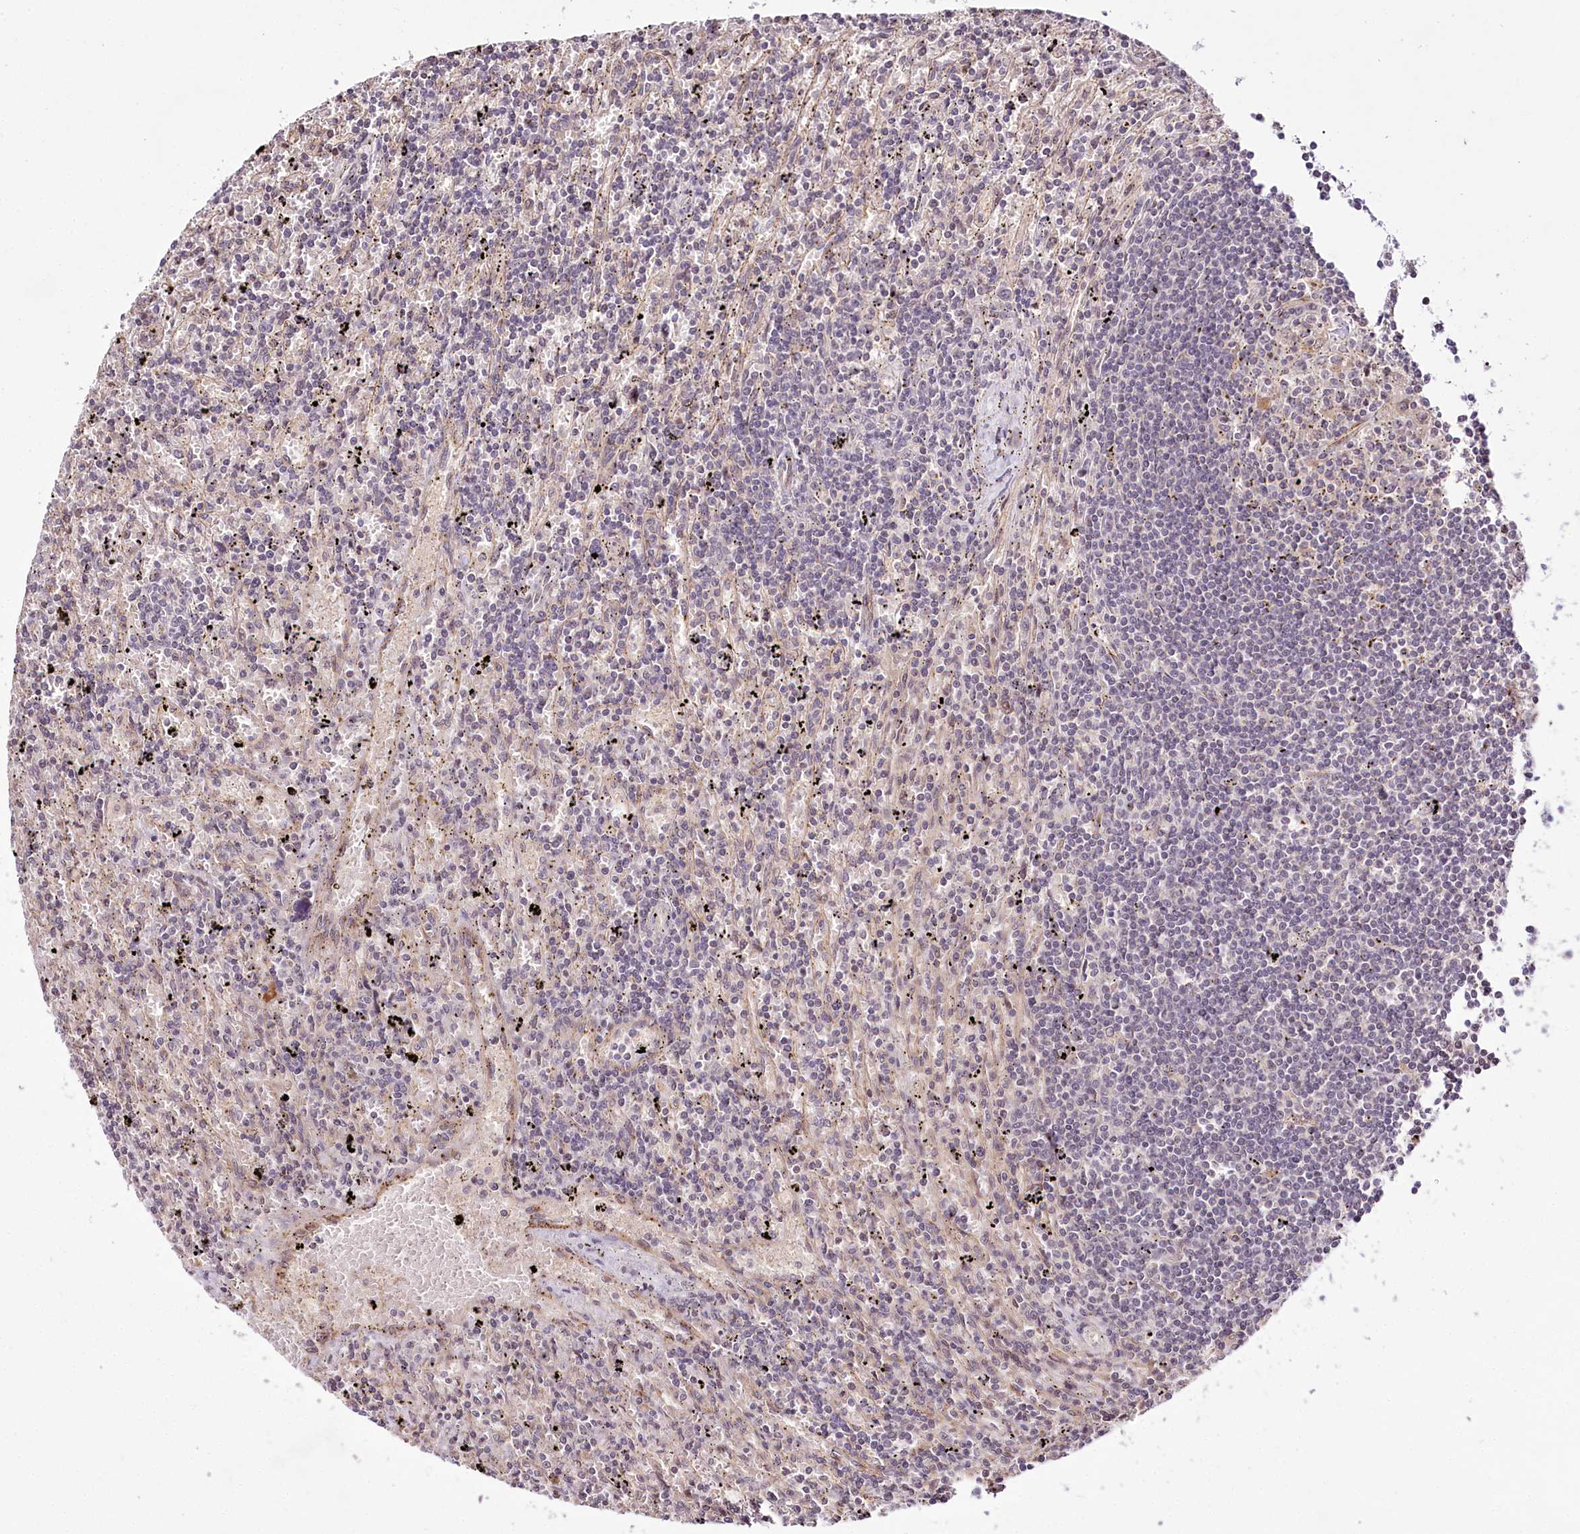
{"staining": {"intensity": "negative", "quantity": "none", "location": "none"}, "tissue": "lymphoma", "cell_type": "Tumor cells", "image_type": "cancer", "snomed": [{"axis": "morphology", "description": "Malignant lymphoma, non-Hodgkin's type, Low grade"}, {"axis": "topography", "description": "Spleen"}], "caption": "High magnification brightfield microscopy of lymphoma stained with DAB (brown) and counterstained with hematoxylin (blue): tumor cells show no significant staining. Nuclei are stained in blue.", "gene": "HOXC8", "patient": {"sex": "male", "age": 76}}